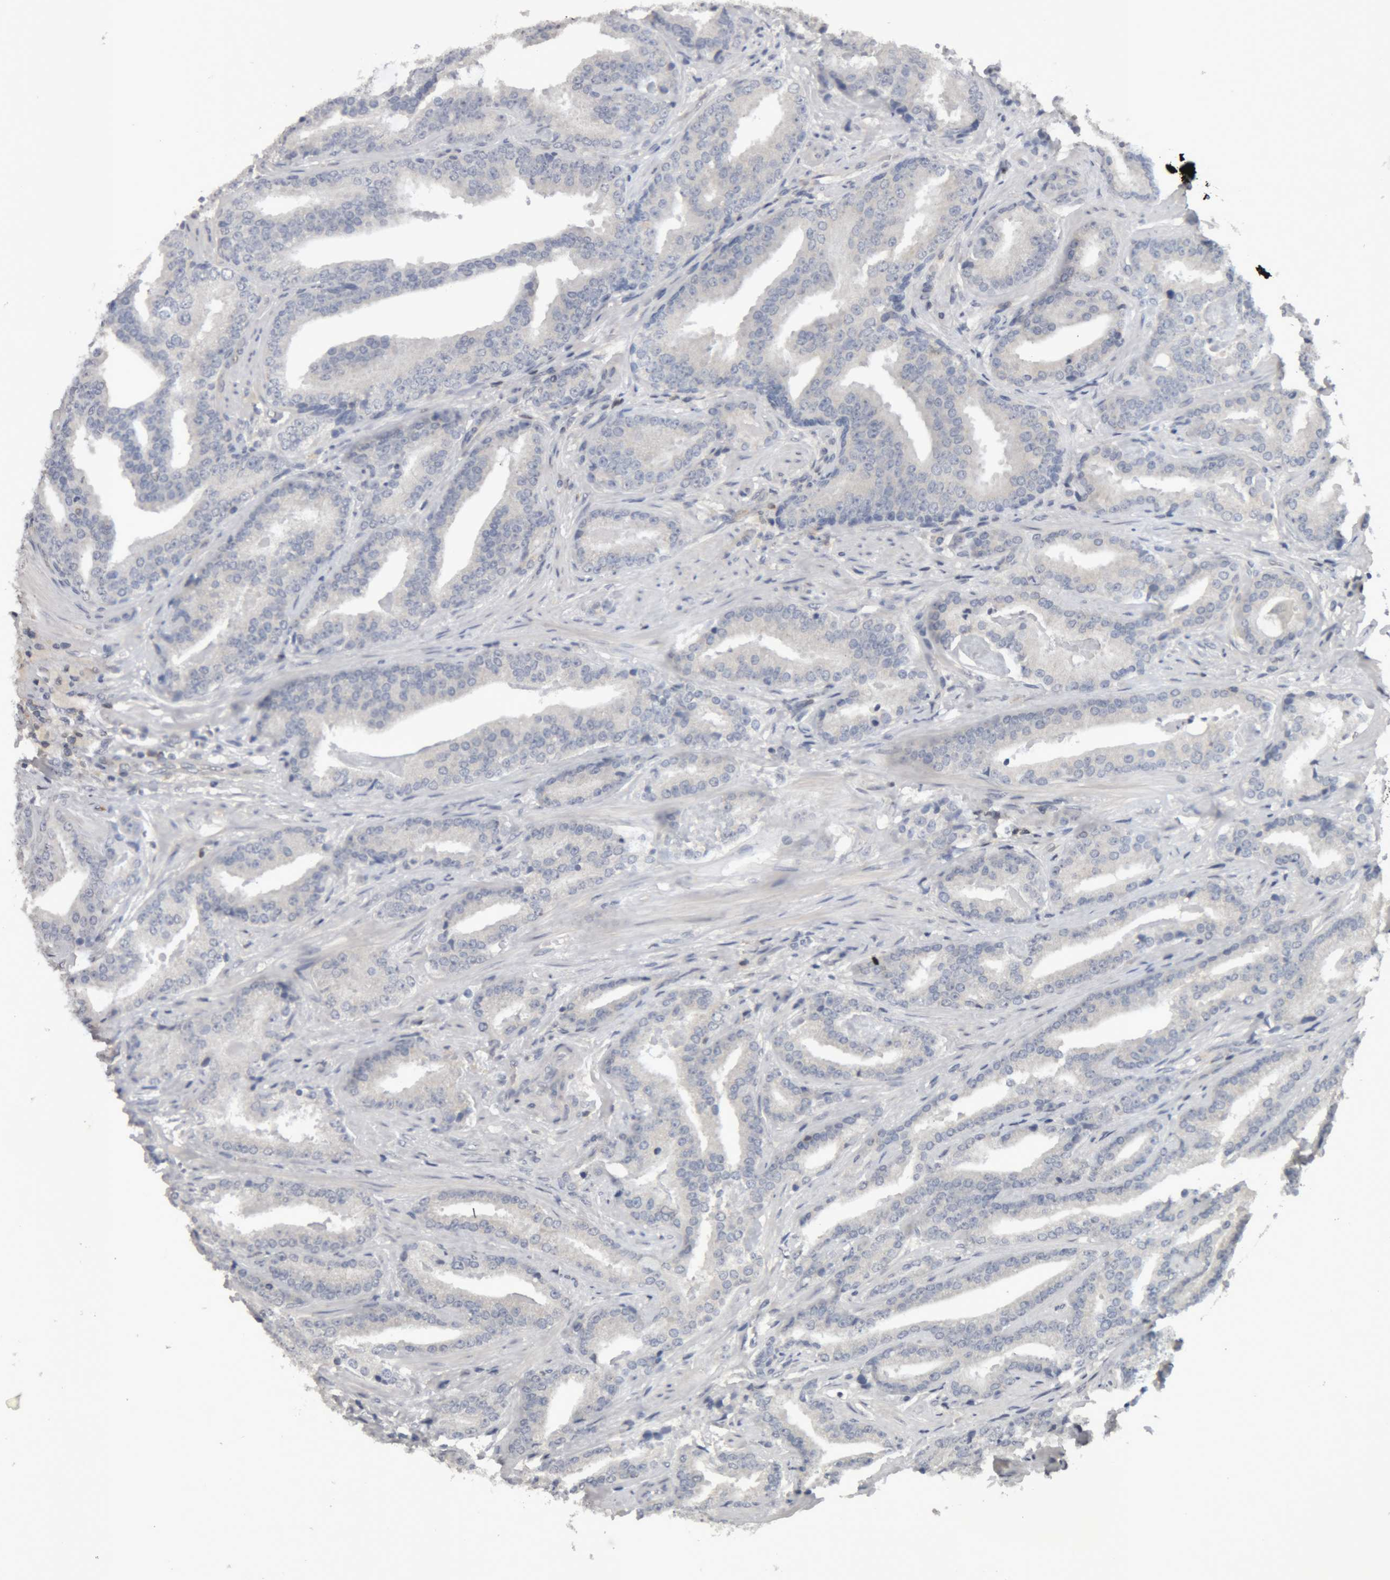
{"staining": {"intensity": "negative", "quantity": "none", "location": "none"}, "tissue": "prostate cancer", "cell_type": "Tumor cells", "image_type": "cancer", "snomed": [{"axis": "morphology", "description": "Adenocarcinoma, Low grade"}, {"axis": "topography", "description": "Prostate"}], "caption": "This is an IHC photomicrograph of adenocarcinoma (low-grade) (prostate). There is no positivity in tumor cells.", "gene": "NFATC2", "patient": {"sex": "male", "age": 67}}